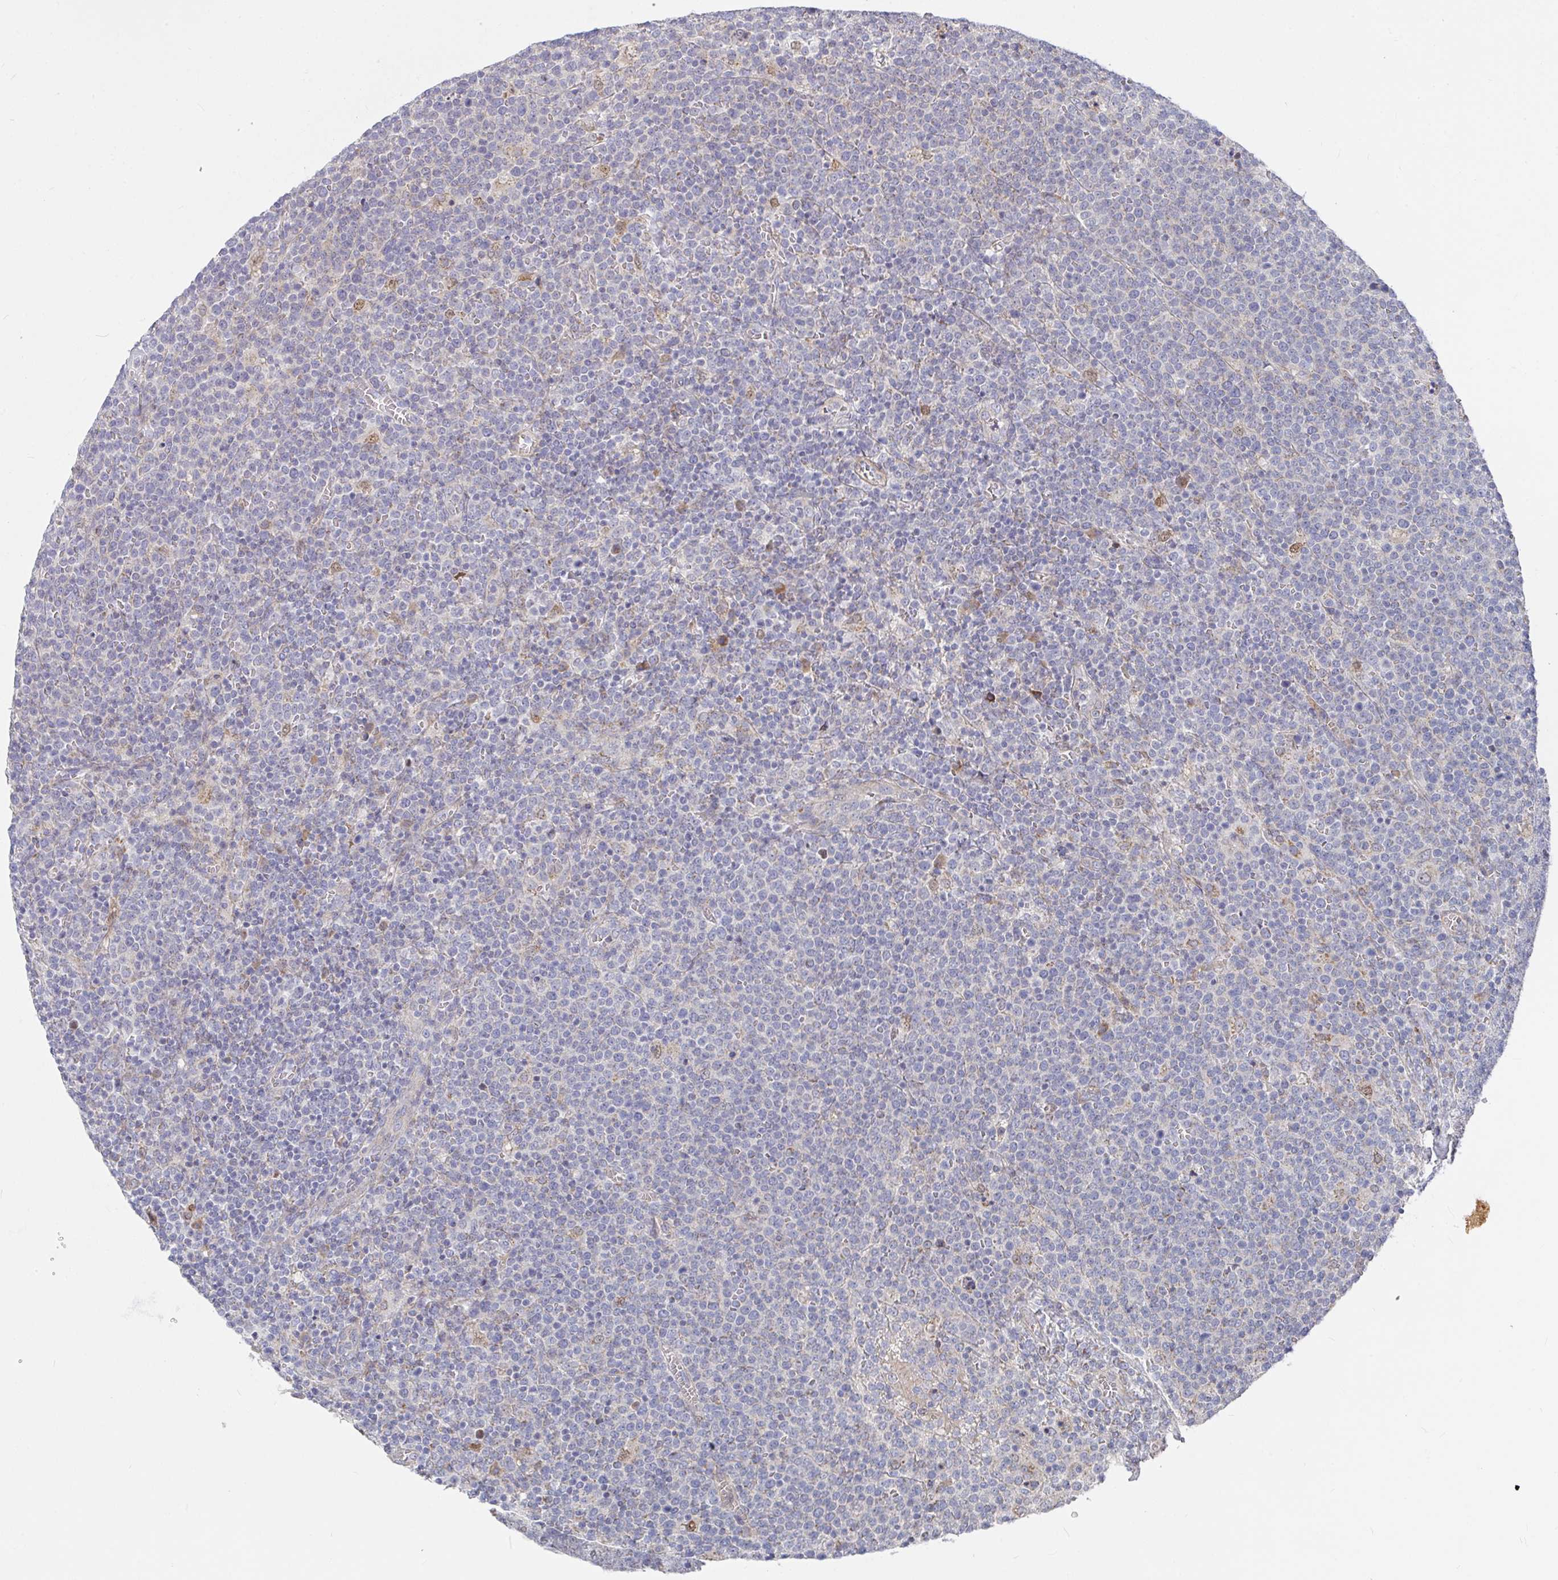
{"staining": {"intensity": "weak", "quantity": "25%-75%", "location": "cytoplasmic/membranous"}, "tissue": "lymphoma", "cell_type": "Tumor cells", "image_type": "cancer", "snomed": [{"axis": "morphology", "description": "Malignant lymphoma, non-Hodgkin's type, High grade"}, {"axis": "topography", "description": "Lymph node"}], "caption": "Lymphoma was stained to show a protein in brown. There is low levels of weak cytoplasmic/membranous expression in approximately 25%-75% of tumor cells.", "gene": "RHEBL1", "patient": {"sex": "male", "age": 61}}